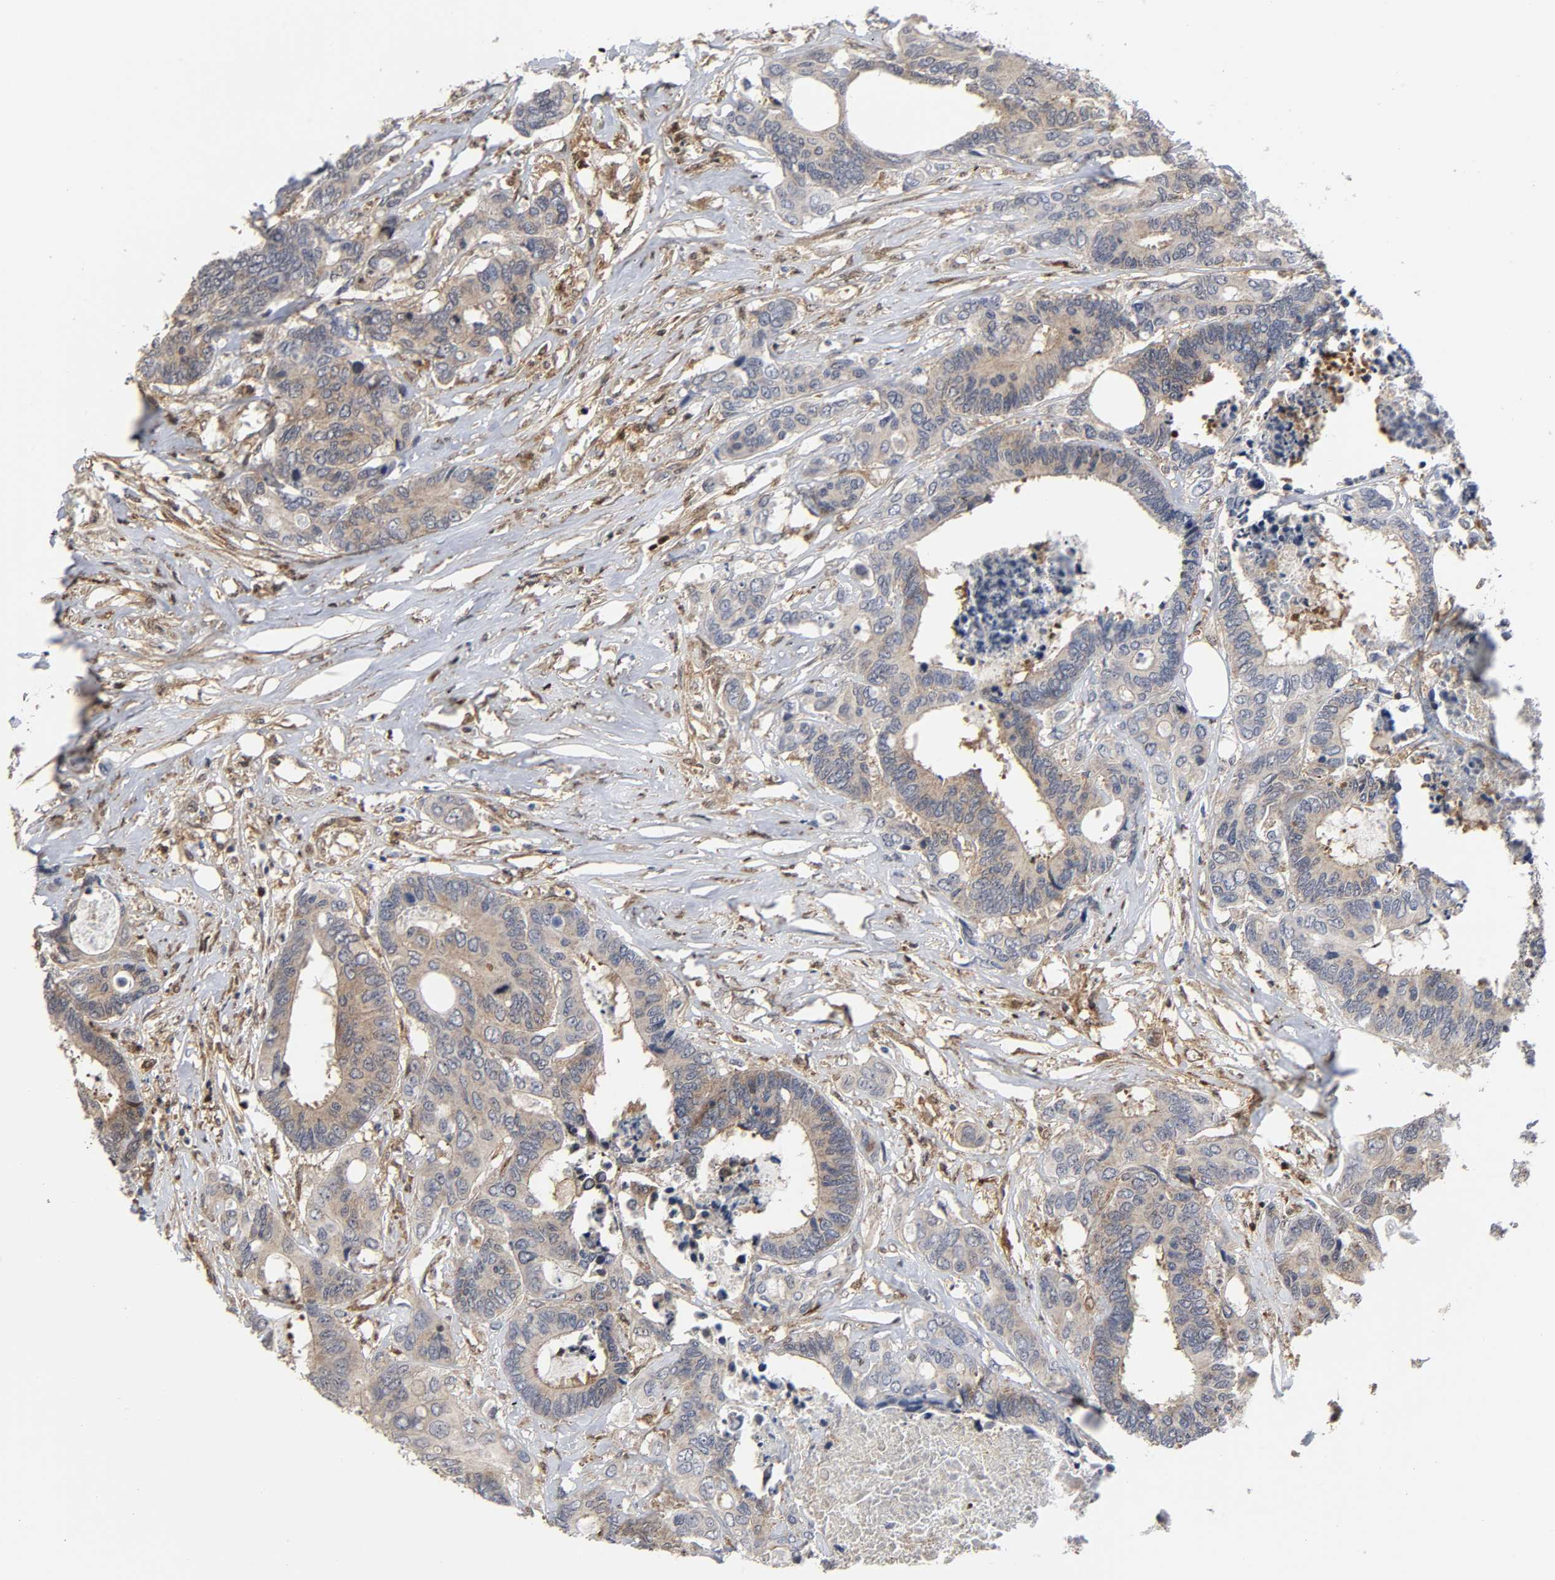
{"staining": {"intensity": "weak", "quantity": ">75%", "location": "cytoplasmic/membranous"}, "tissue": "colorectal cancer", "cell_type": "Tumor cells", "image_type": "cancer", "snomed": [{"axis": "morphology", "description": "Adenocarcinoma, NOS"}, {"axis": "topography", "description": "Rectum"}], "caption": "Immunohistochemistry of human colorectal adenocarcinoma demonstrates low levels of weak cytoplasmic/membranous positivity in approximately >75% of tumor cells.", "gene": "MAPK1", "patient": {"sex": "male", "age": 55}}